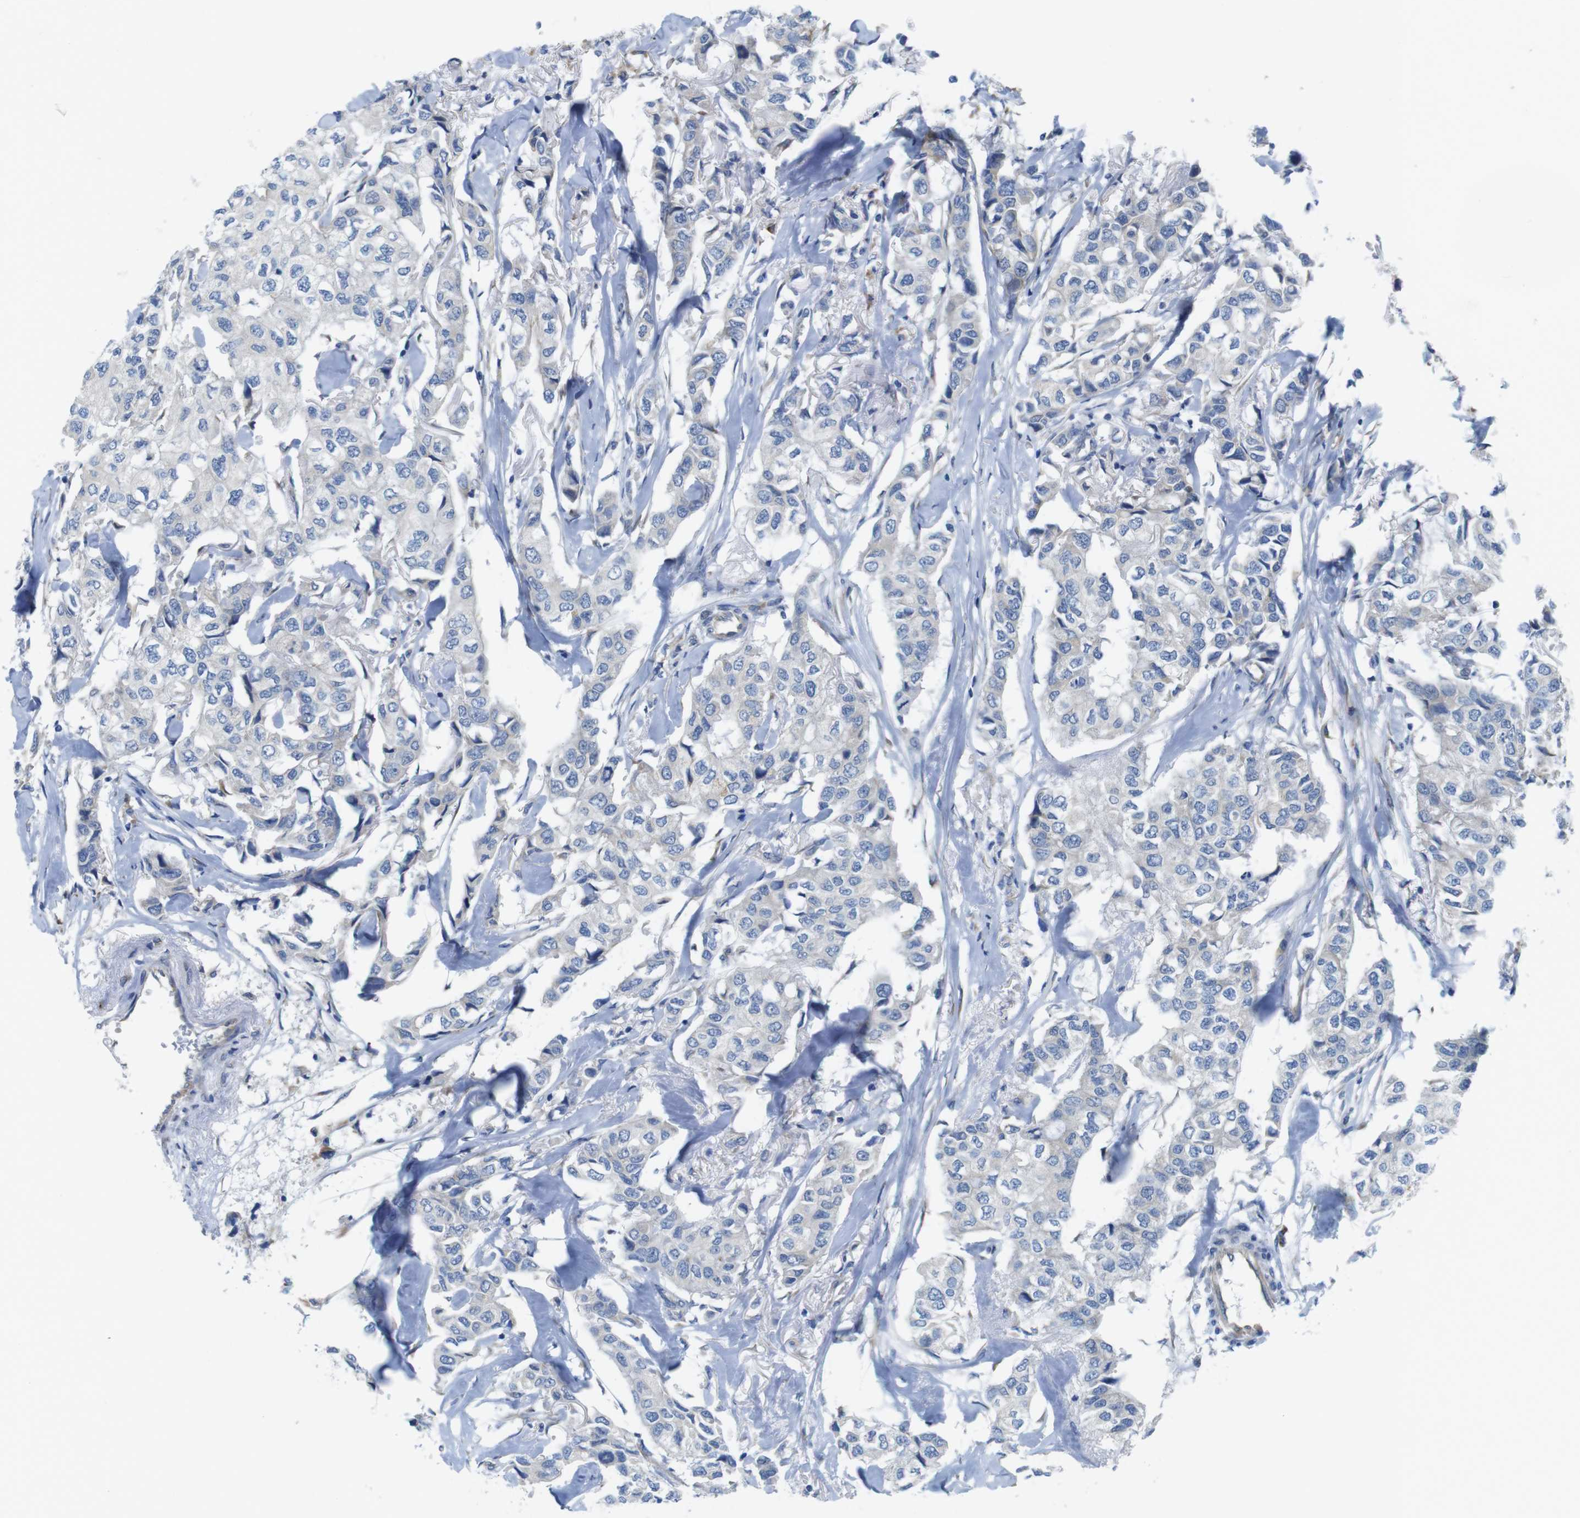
{"staining": {"intensity": "negative", "quantity": "none", "location": "none"}, "tissue": "breast cancer", "cell_type": "Tumor cells", "image_type": "cancer", "snomed": [{"axis": "morphology", "description": "Duct carcinoma"}, {"axis": "topography", "description": "Breast"}], "caption": "The immunohistochemistry image has no significant staining in tumor cells of breast cancer (intraductal carcinoma) tissue.", "gene": "TMEM234", "patient": {"sex": "female", "age": 80}}